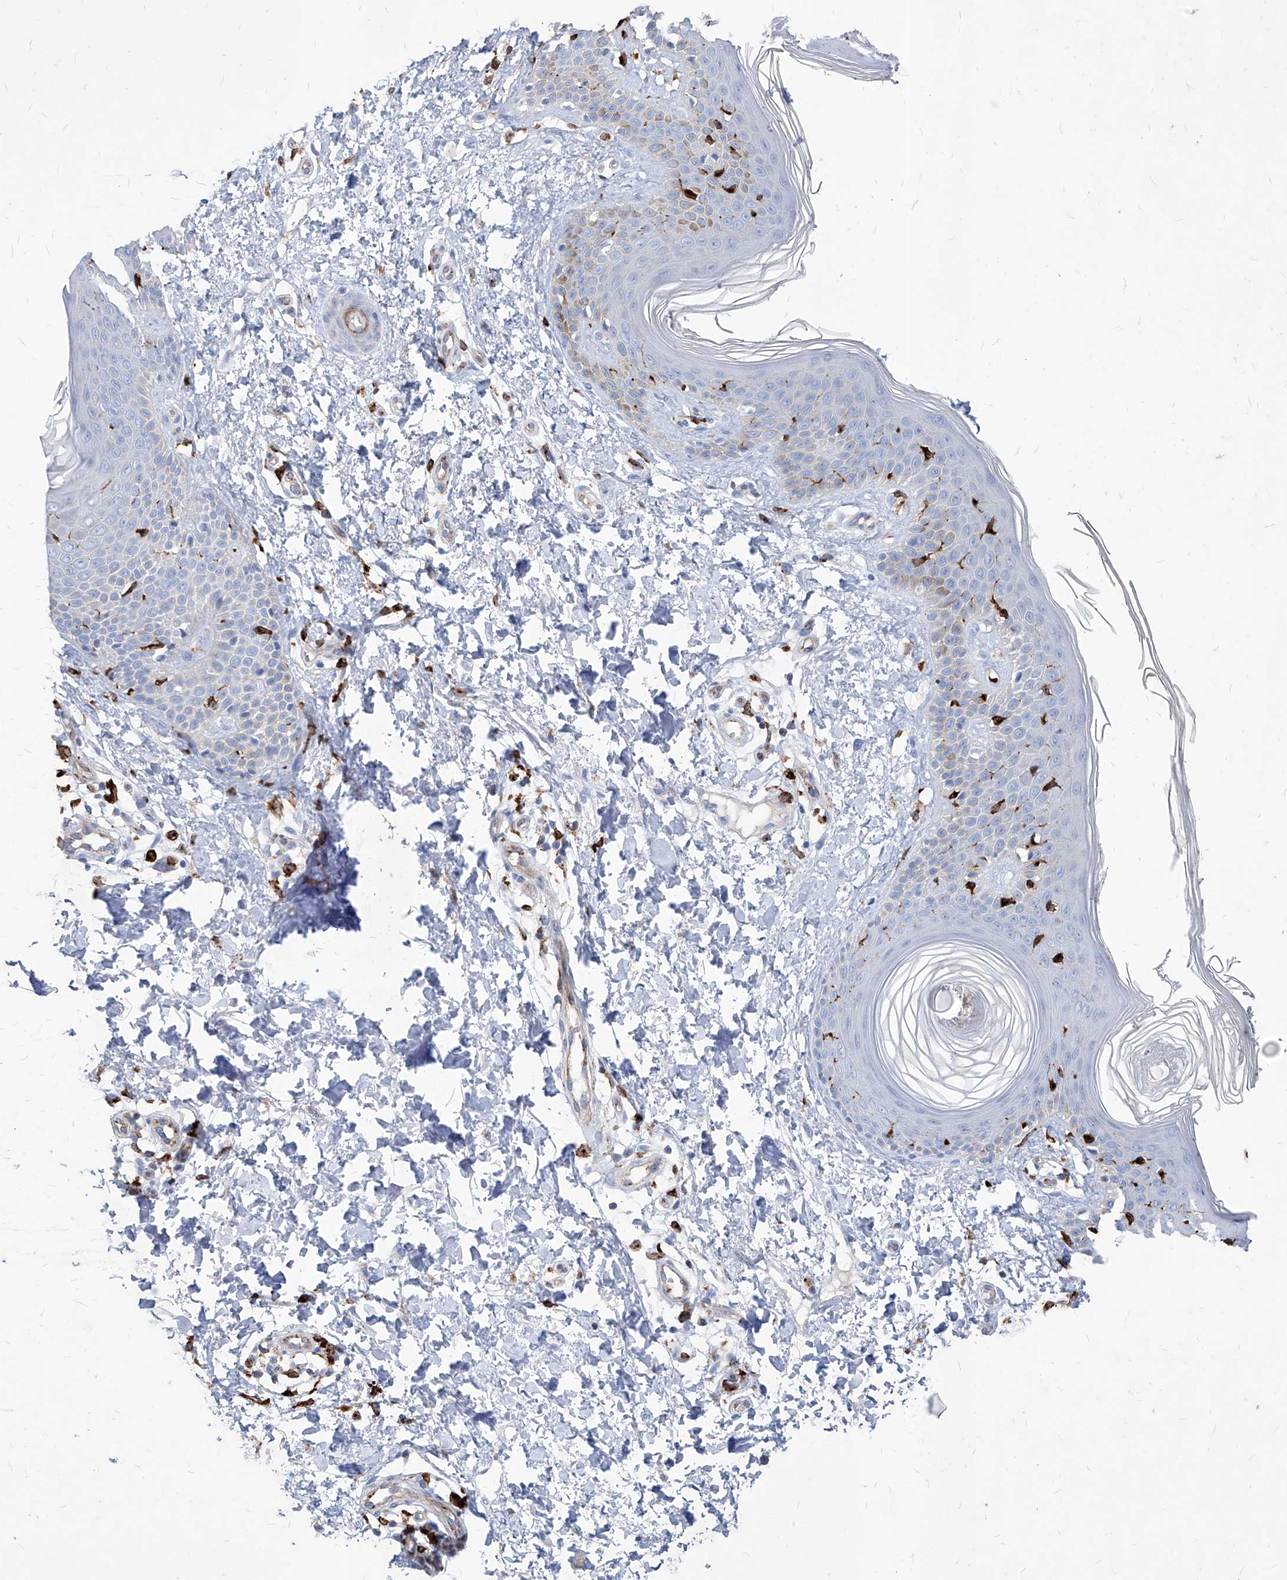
{"staining": {"intensity": "negative", "quantity": "none", "location": "none"}, "tissue": "skin", "cell_type": "Fibroblasts", "image_type": "normal", "snomed": [{"axis": "morphology", "description": "Normal tissue, NOS"}, {"axis": "topography", "description": "Skin"}], "caption": "Photomicrograph shows no significant protein staining in fibroblasts of unremarkable skin.", "gene": "UBOX5", "patient": {"sex": "male", "age": 37}}